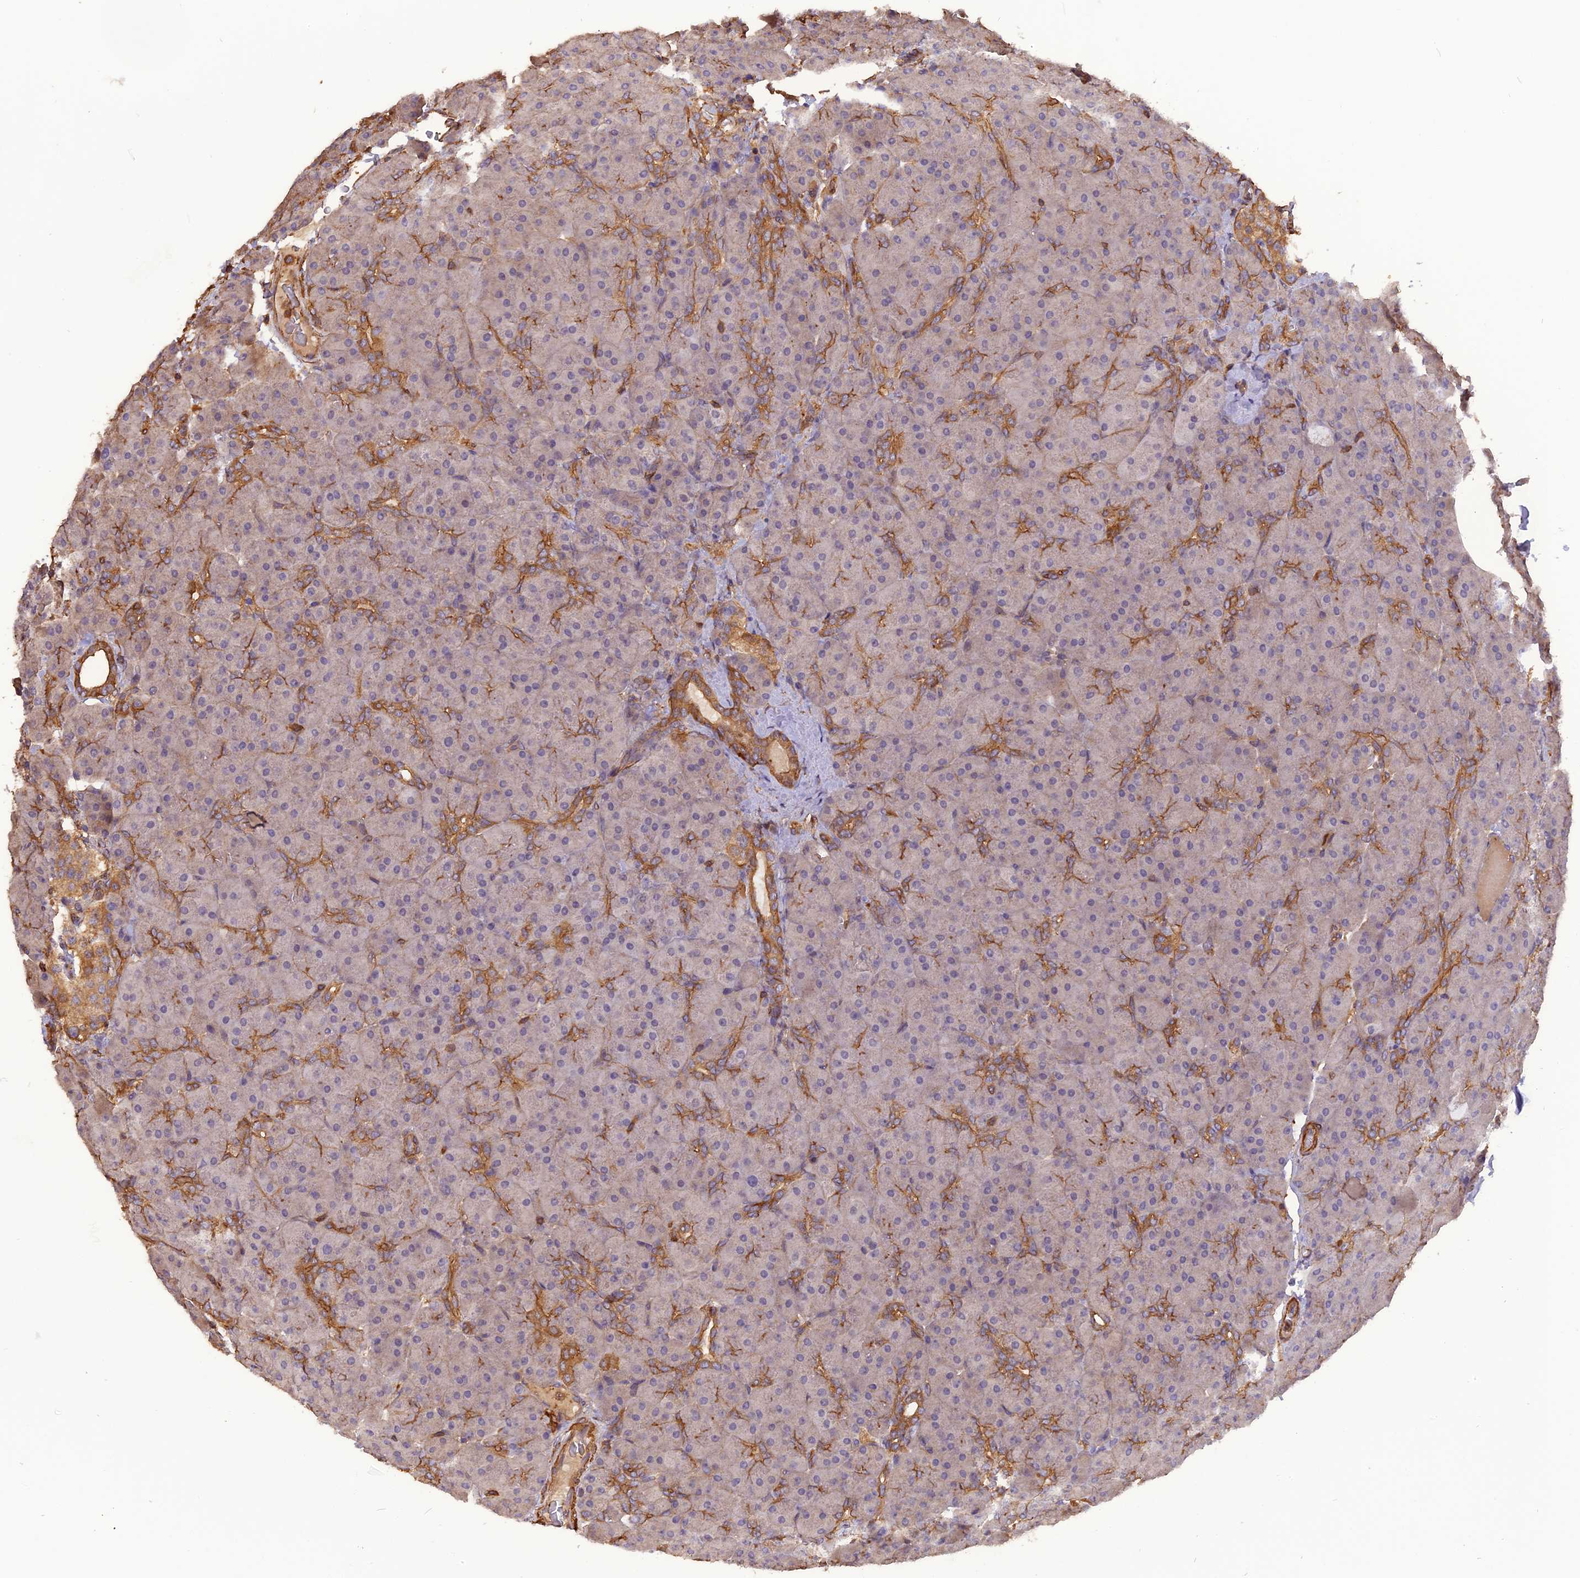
{"staining": {"intensity": "moderate", "quantity": "25%-75%", "location": "cytoplasmic/membranous"}, "tissue": "pancreas", "cell_type": "Exocrine glandular cells", "image_type": "normal", "snomed": [{"axis": "morphology", "description": "Normal tissue, NOS"}, {"axis": "topography", "description": "Pancreas"}], "caption": "Protein expression analysis of unremarkable pancreas demonstrates moderate cytoplasmic/membranous positivity in approximately 25%-75% of exocrine glandular cells.", "gene": "STOML1", "patient": {"sex": "male", "age": 66}}